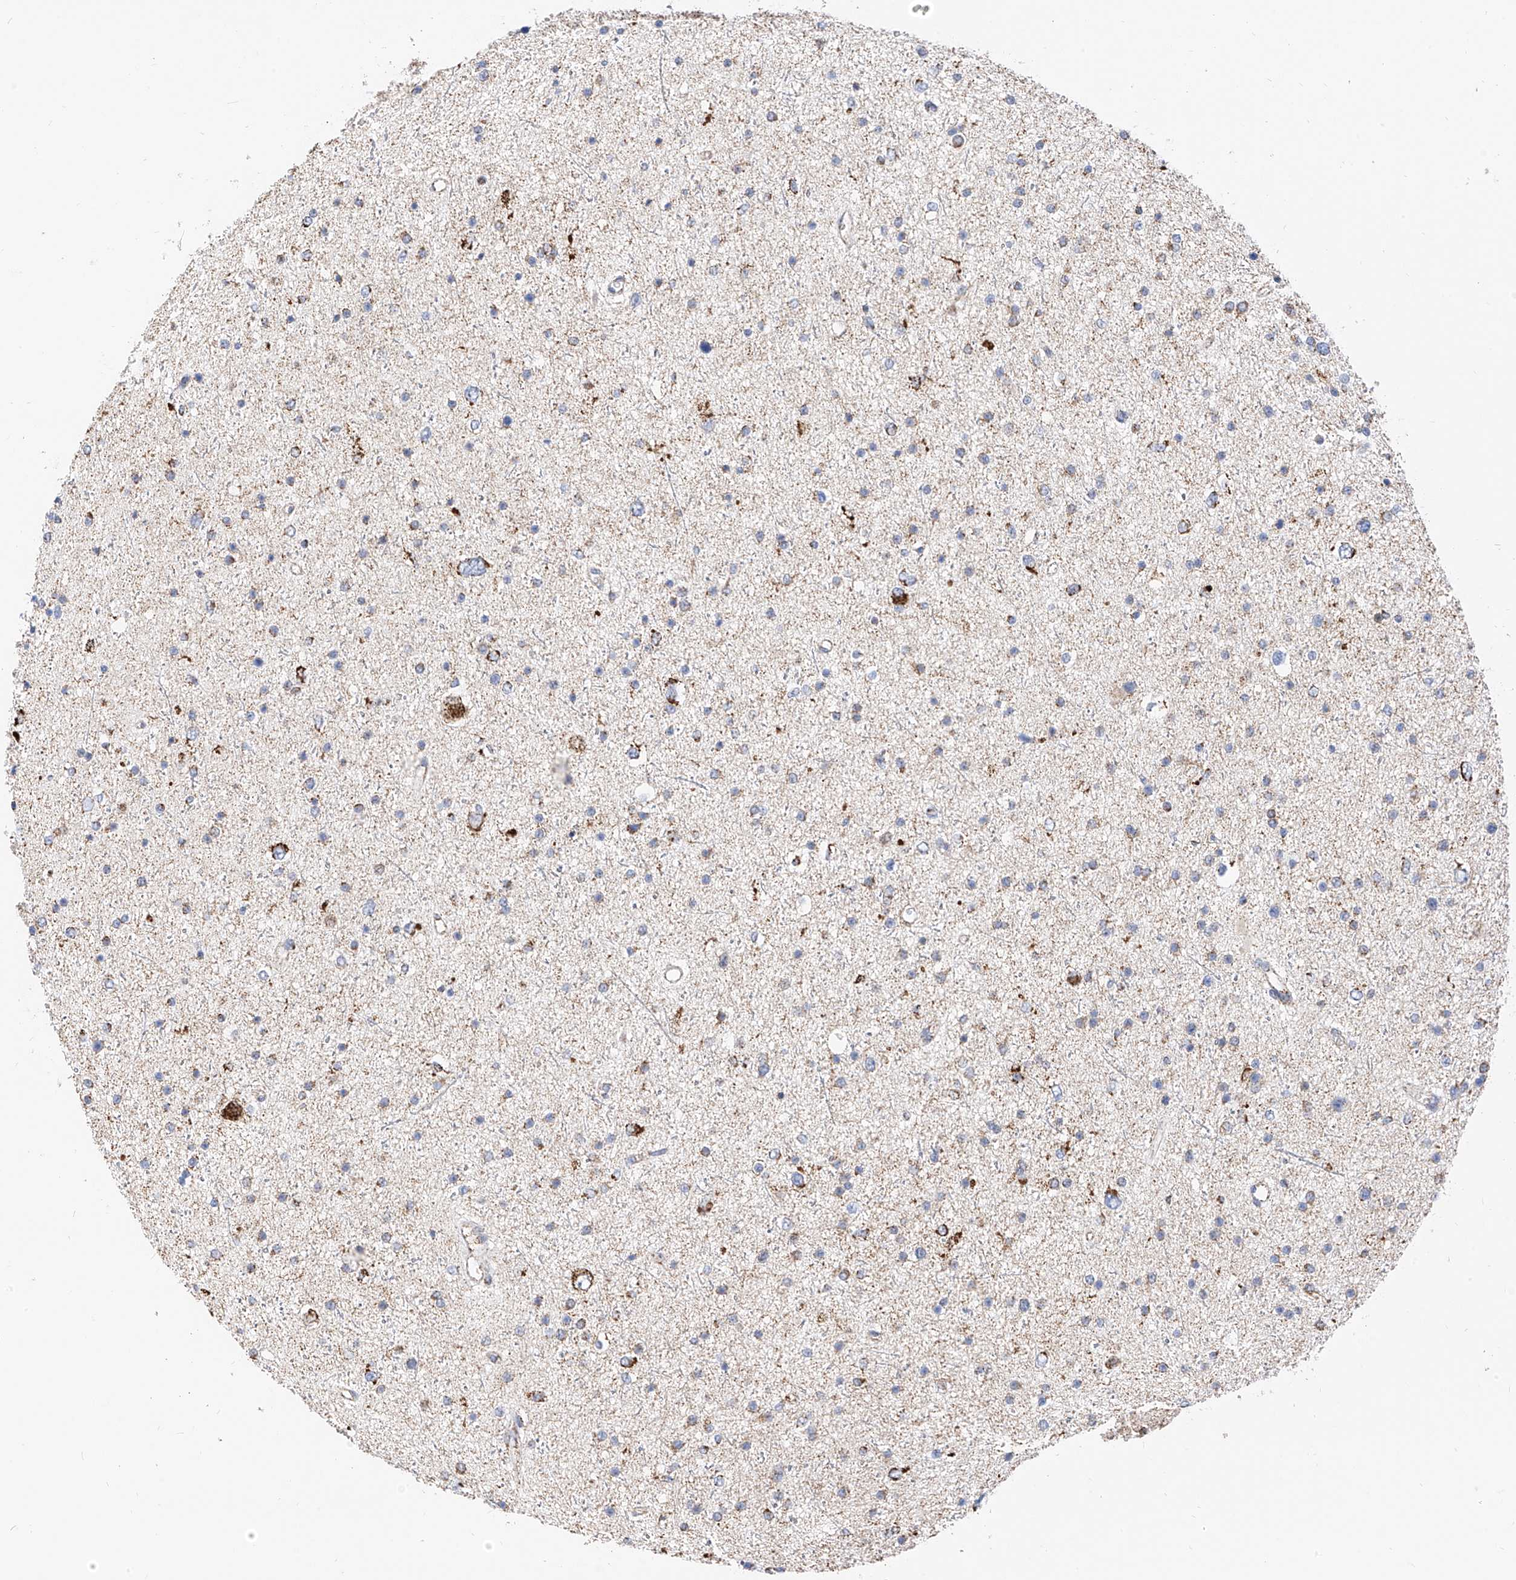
{"staining": {"intensity": "moderate", "quantity": "<25%", "location": "cytoplasmic/membranous"}, "tissue": "glioma", "cell_type": "Tumor cells", "image_type": "cancer", "snomed": [{"axis": "morphology", "description": "Glioma, malignant, Low grade"}, {"axis": "topography", "description": "Brain"}], "caption": "Human glioma stained for a protein (brown) exhibits moderate cytoplasmic/membranous positive staining in approximately <25% of tumor cells.", "gene": "NALCN", "patient": {"sex": "female", "age": 37}}